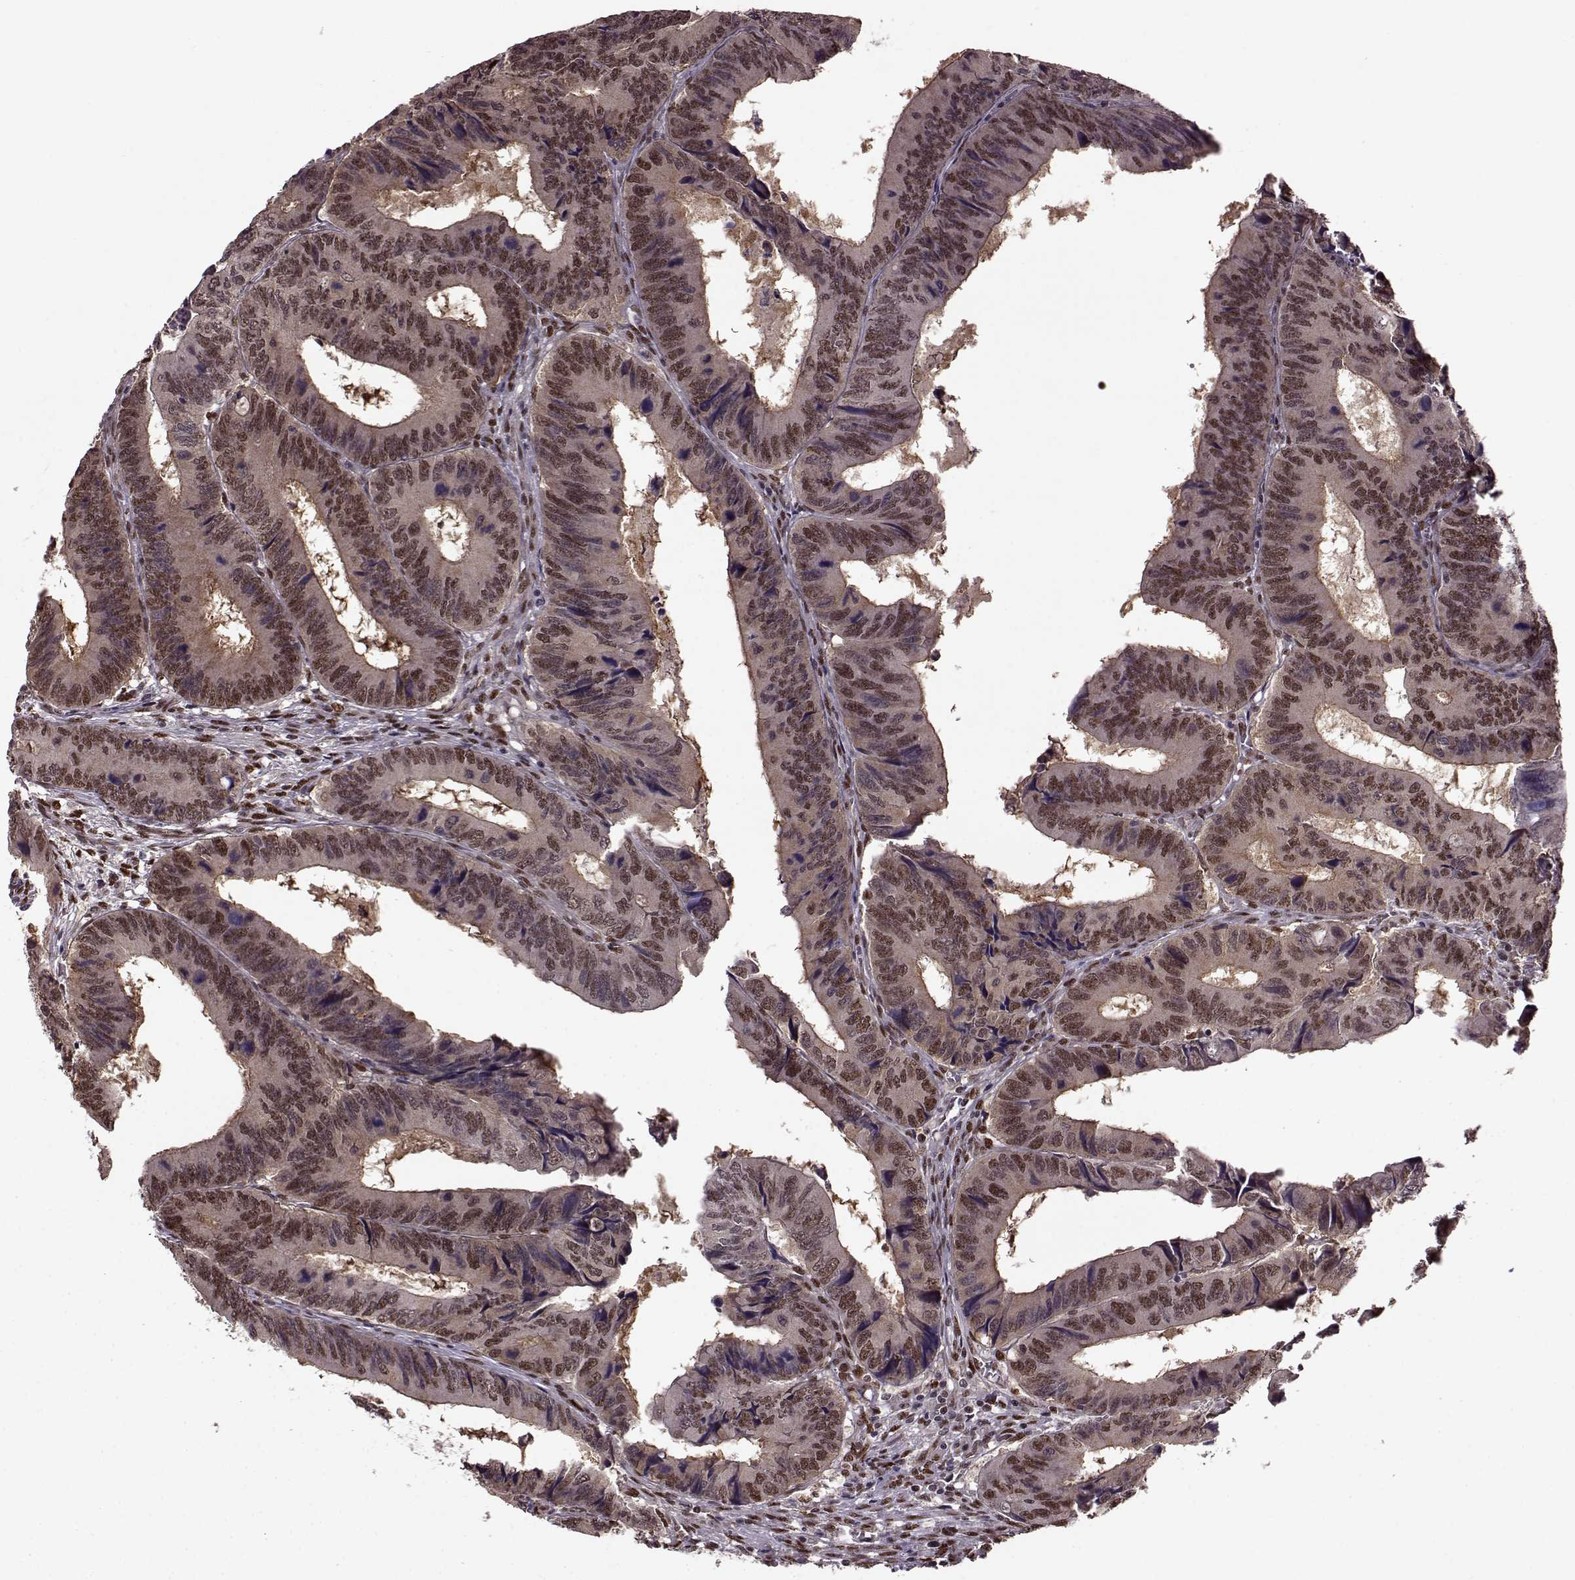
{"staining": {"intensity": "moderate", "quantity": ">75%", "location": "nuclear"}, "tissue": "colorectal cancer", "cell_type": "Tumor cells", "image_type": "cancer", "snomed": [{"axis": "morphology", "description": "Adenocarcinoma, NOS"}, {"axis": "topography", "description": "Colon"}], "caption": "This is a micrograph of IHC staining of colorectal cancer, which shows moderate positivity in the nuclear of tumor cells.", "gene": "FTO", "patient": {"sex": "male", "age": 53}}